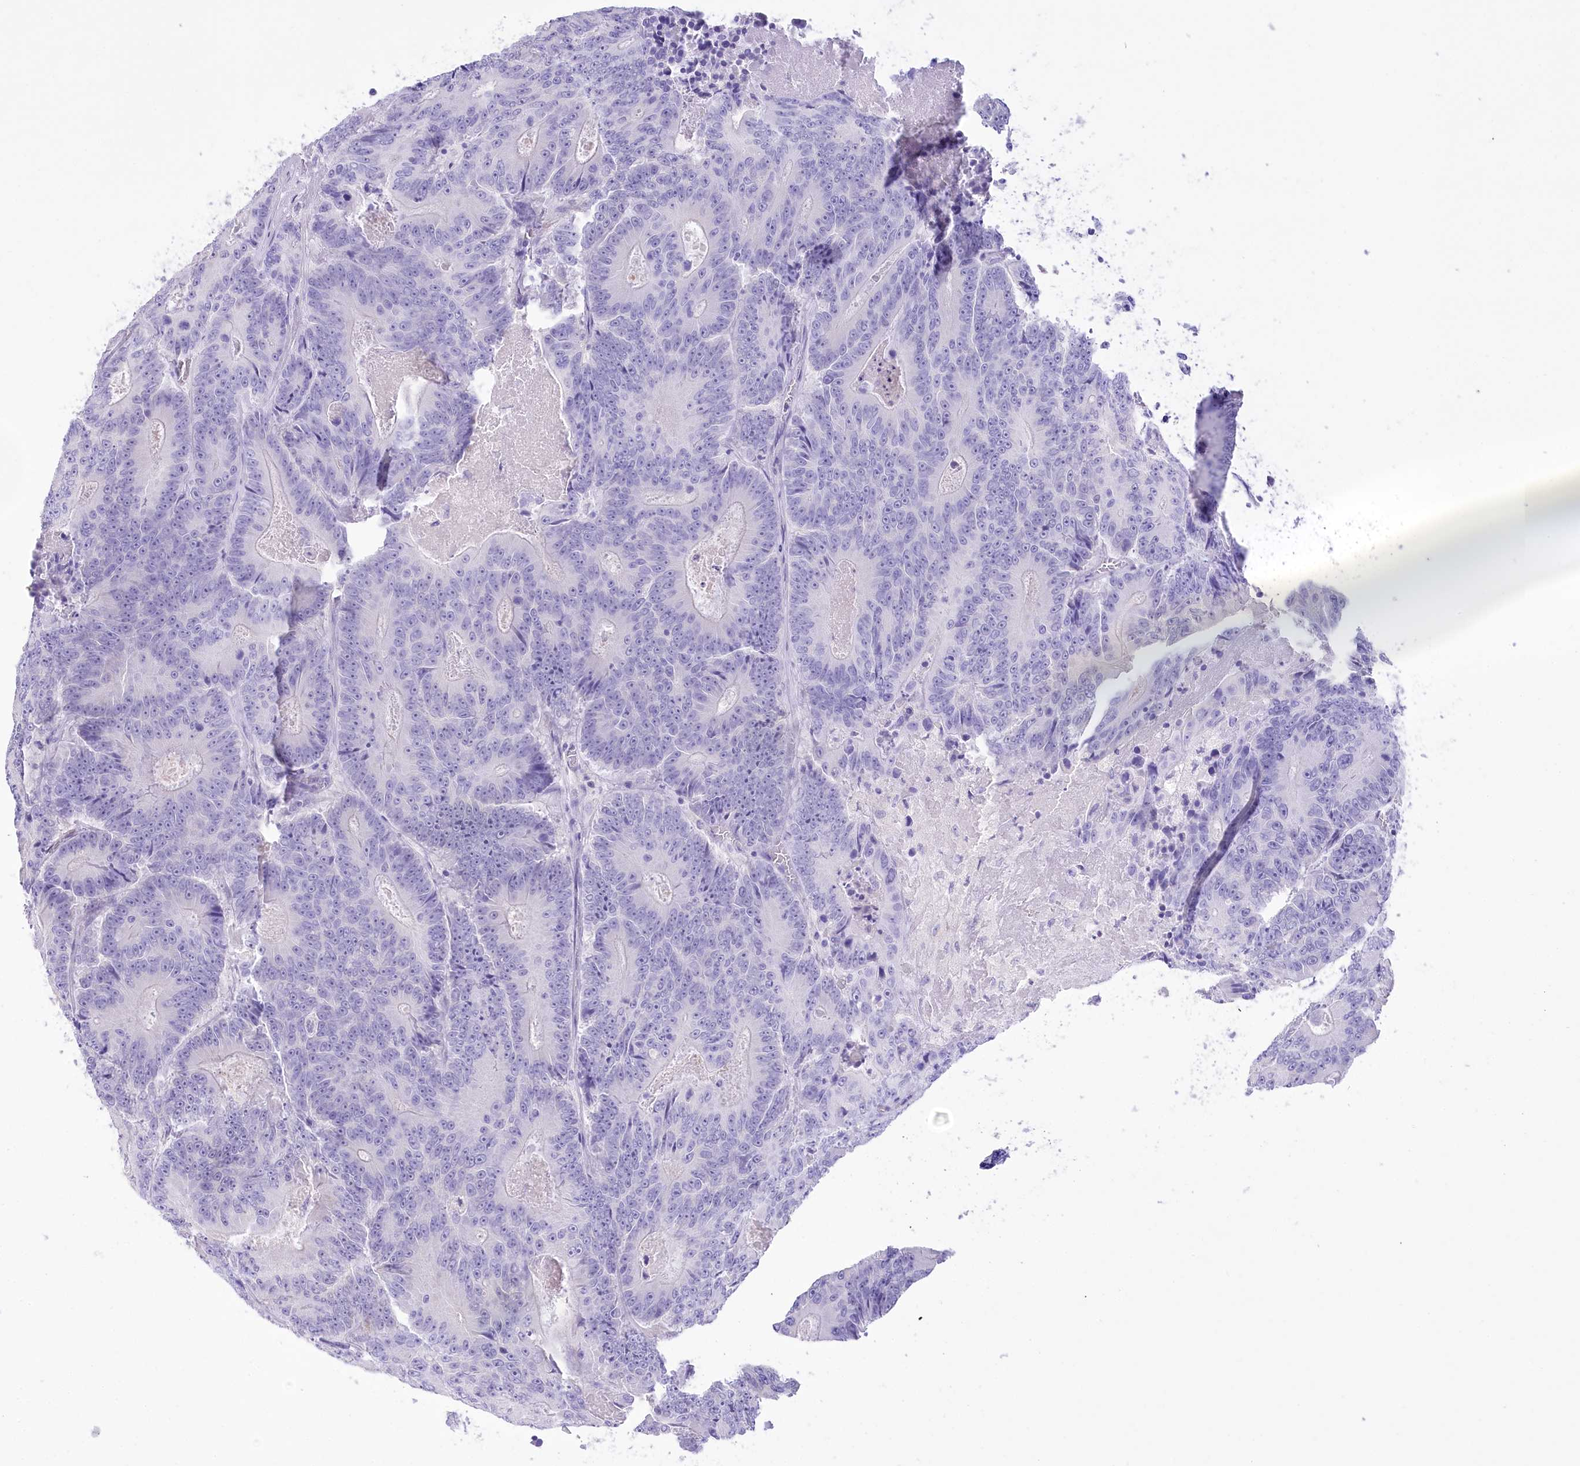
{"staining": {"intensity": "negative", "quantity": "none", "location": "none"}, "tissue": "colorectal cancer", "cell_type": "Tumor cells", "image_type": "cancer", "snomed": [{"axis": "morphology", "description": "Adenocarcinoma, NOS"}, {"axis": "topography", "description": "Colon"}], "caption": "High power microscopy micrograph of an immunohistochemistry (IHC) micrograph of colorectal cancer, revealing no significant staining in tumor cells.", "gene": "PBLD", "patient": {"sex": "male", "age": 83}}